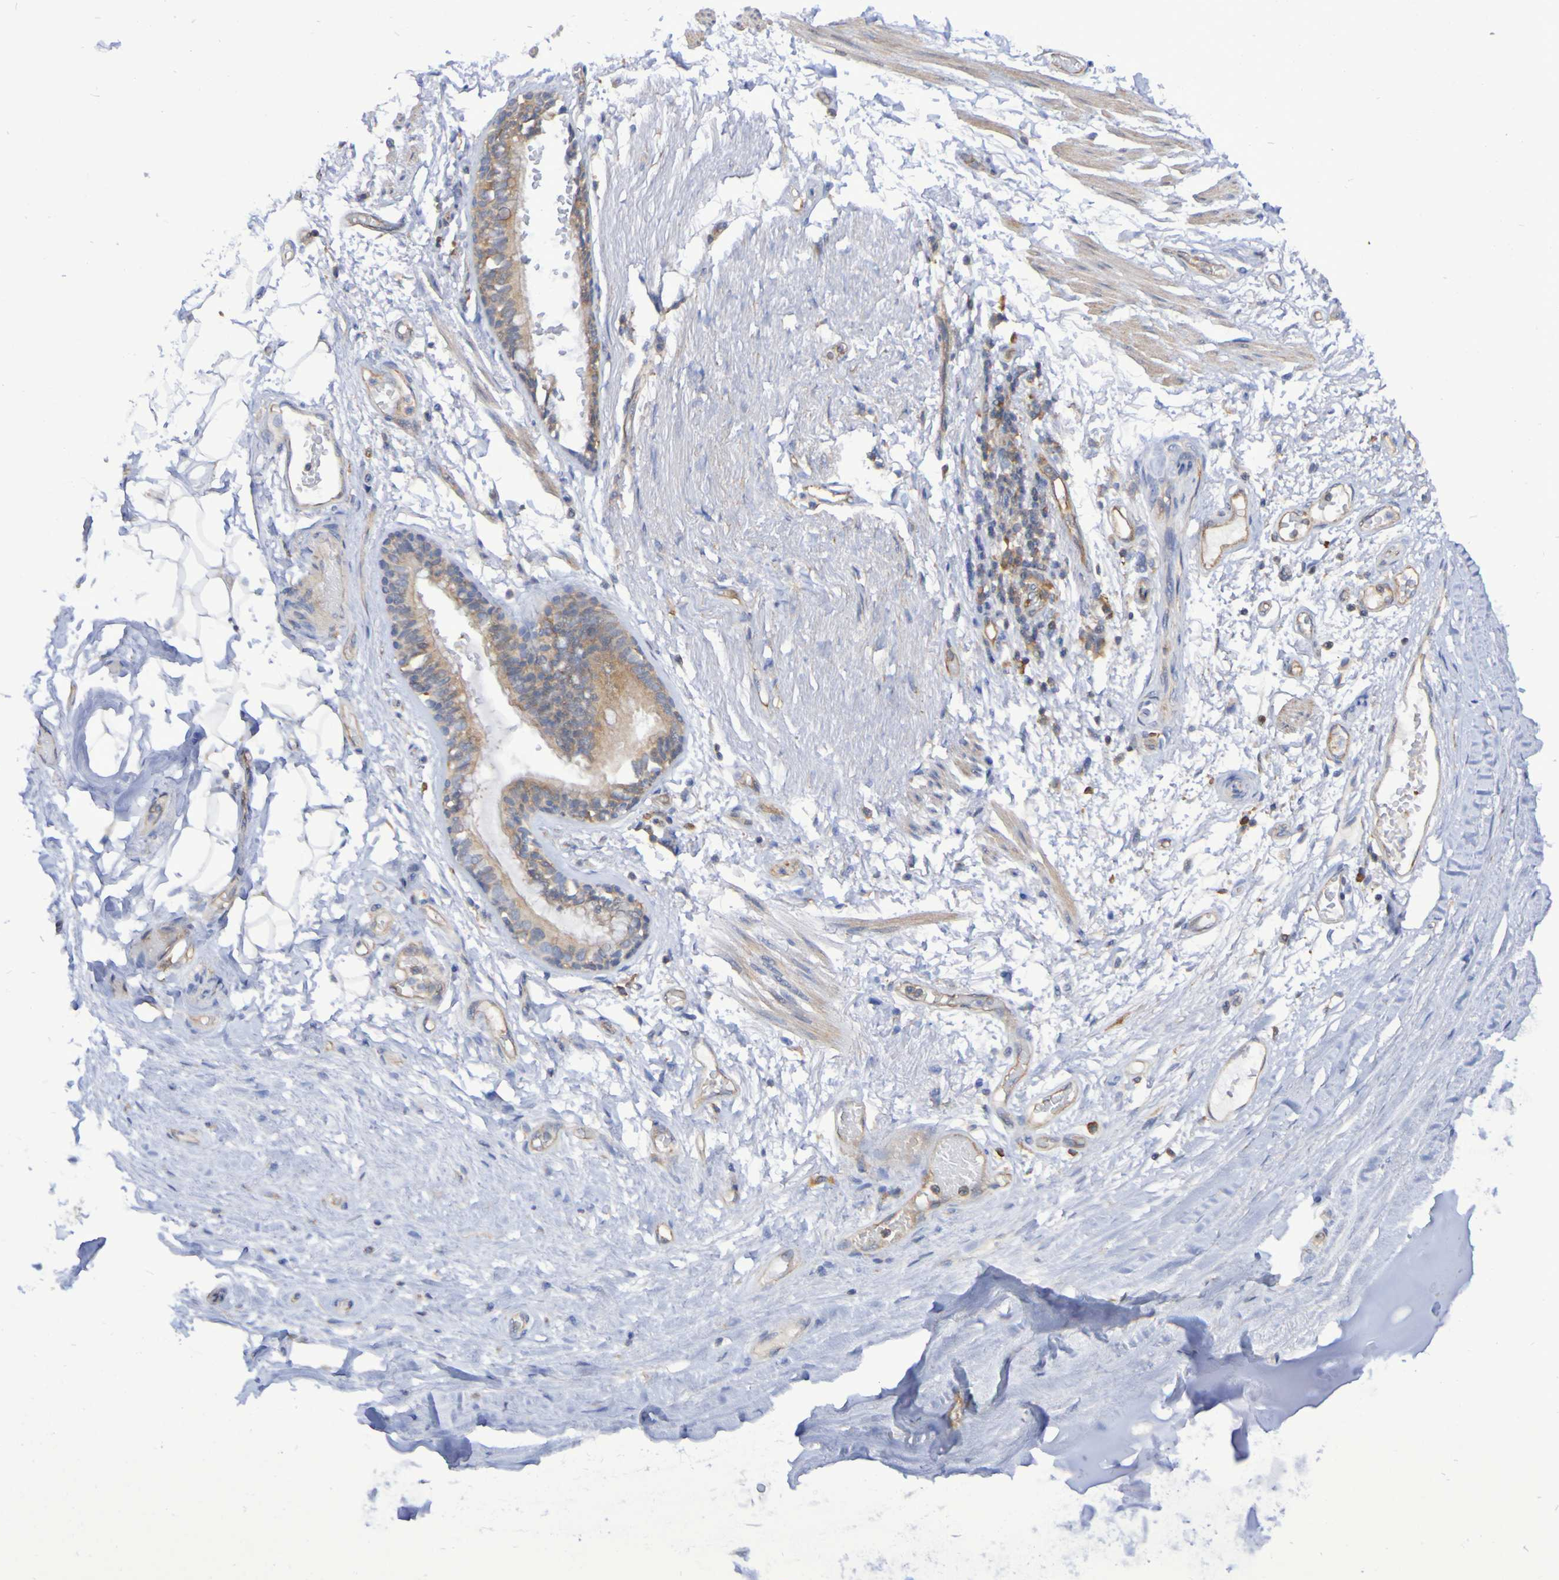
{"staining": {"intensity": "negative", "quantity": "none", "location": "none"}, "tissue": "adipose tissue", "cell_type": "Adipocytes", "image_type": "normal", "snomed": [{"axis": "morphology", "description": "Normal tissue, NOS"}, {"axis": "topography", "description": "Cartilage tissue"}, {"axis": "topography", "description": "Bronchus"}], "caption": "Human adipose tissue stained for a protein using immunohistochemistry exhibits no positivity in adipocytes.", "gene": "SYNJ1", "patient": {"sex": "female", "age": 73}}